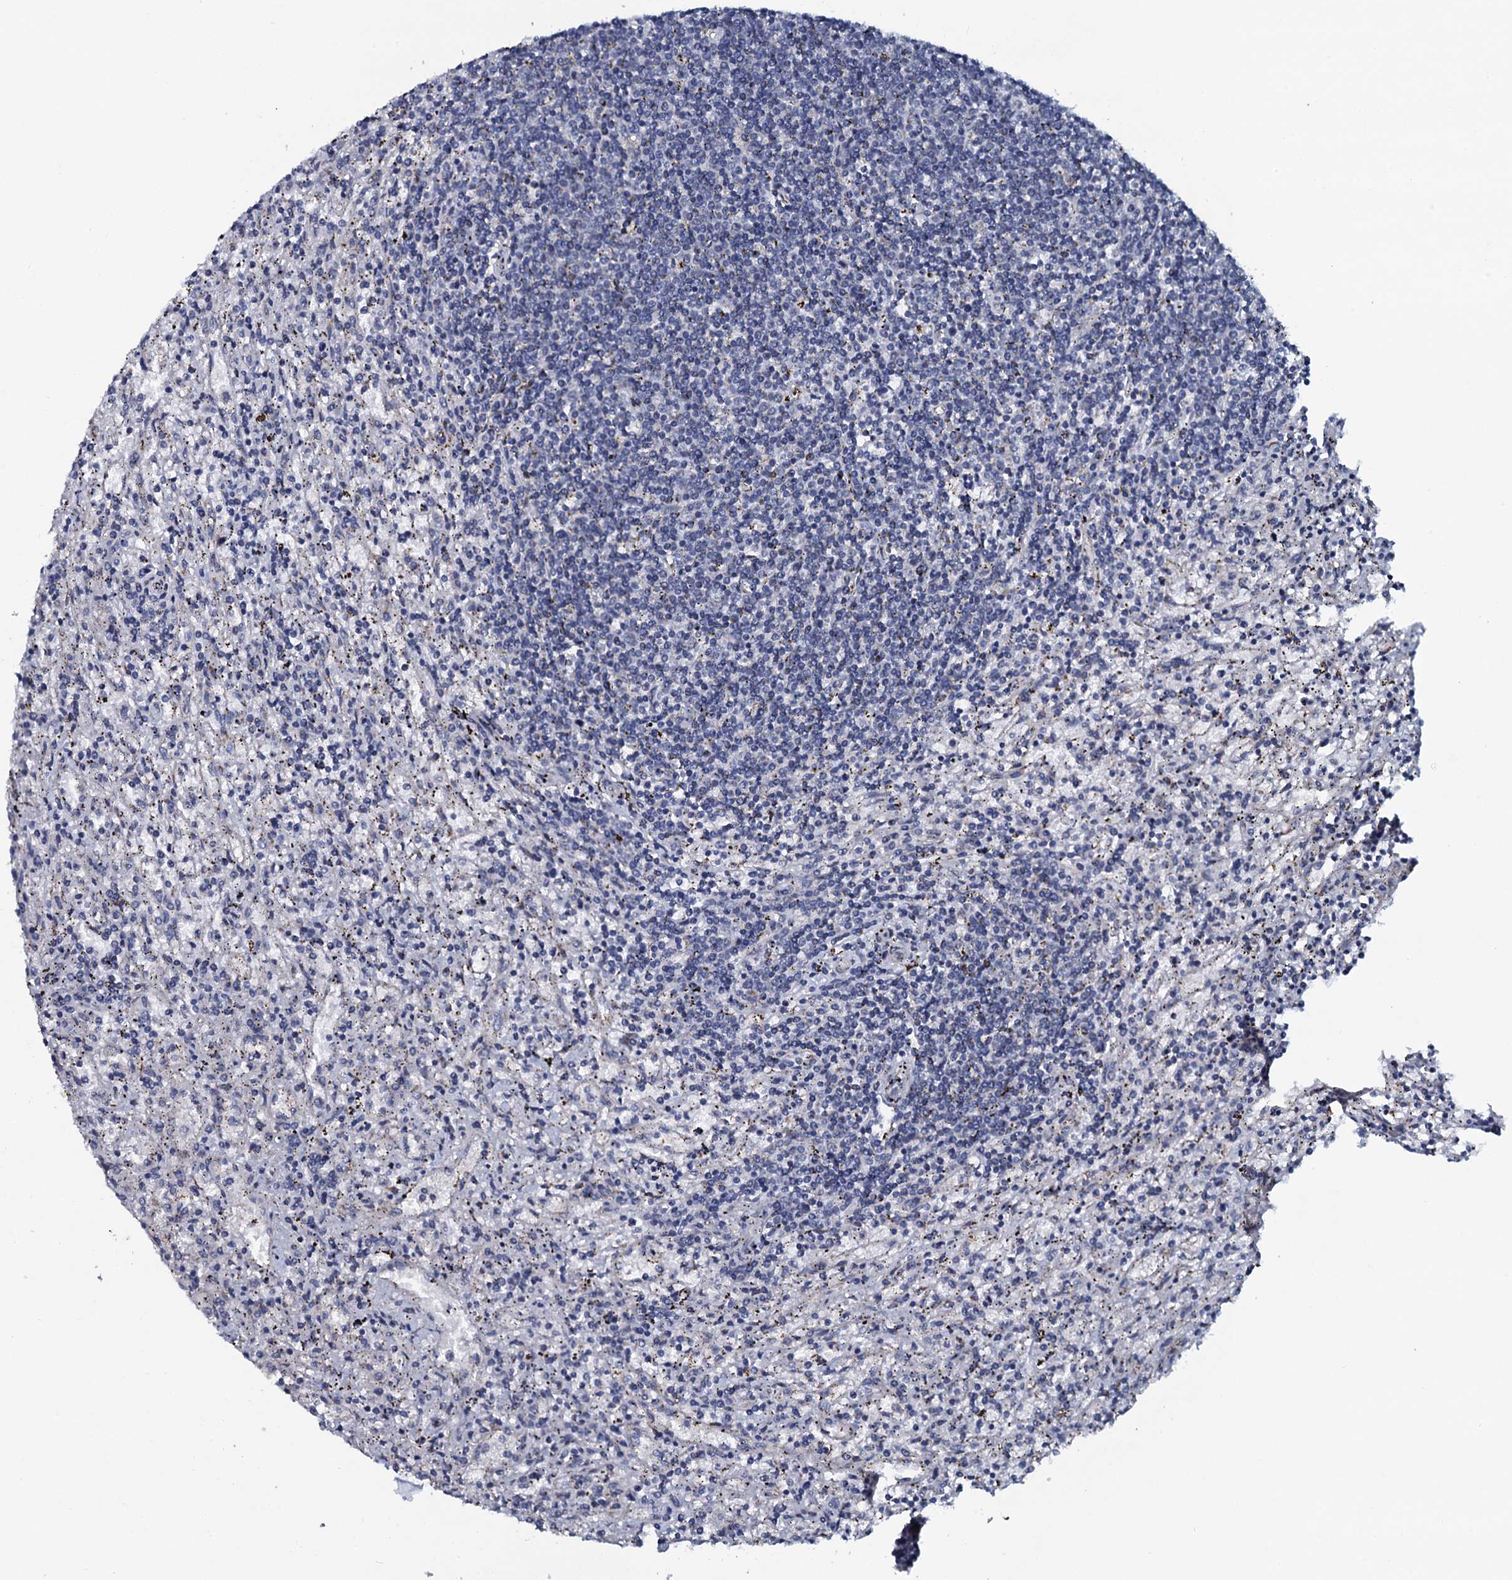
{"staining": {"intensity": "negative", "quantity": "none", "location": "none"}, "tissue": "lymphoma", "cell_type": "Tumor cells", "image_type": "cancer", "snomed": [{"axis": "morphology", "description": "Malignant lymphoma, non-Hodgkin's type, Low grade"}, {"axis": "topography", "description": "Spleen"}], "caption": "An immunohistochemistry (IHC) image of lymphoma is shown. There is no staining in tumor cells of lymphoma.", "gene": "KCTD4", "patient": {"sex": "male", "age": 76}}